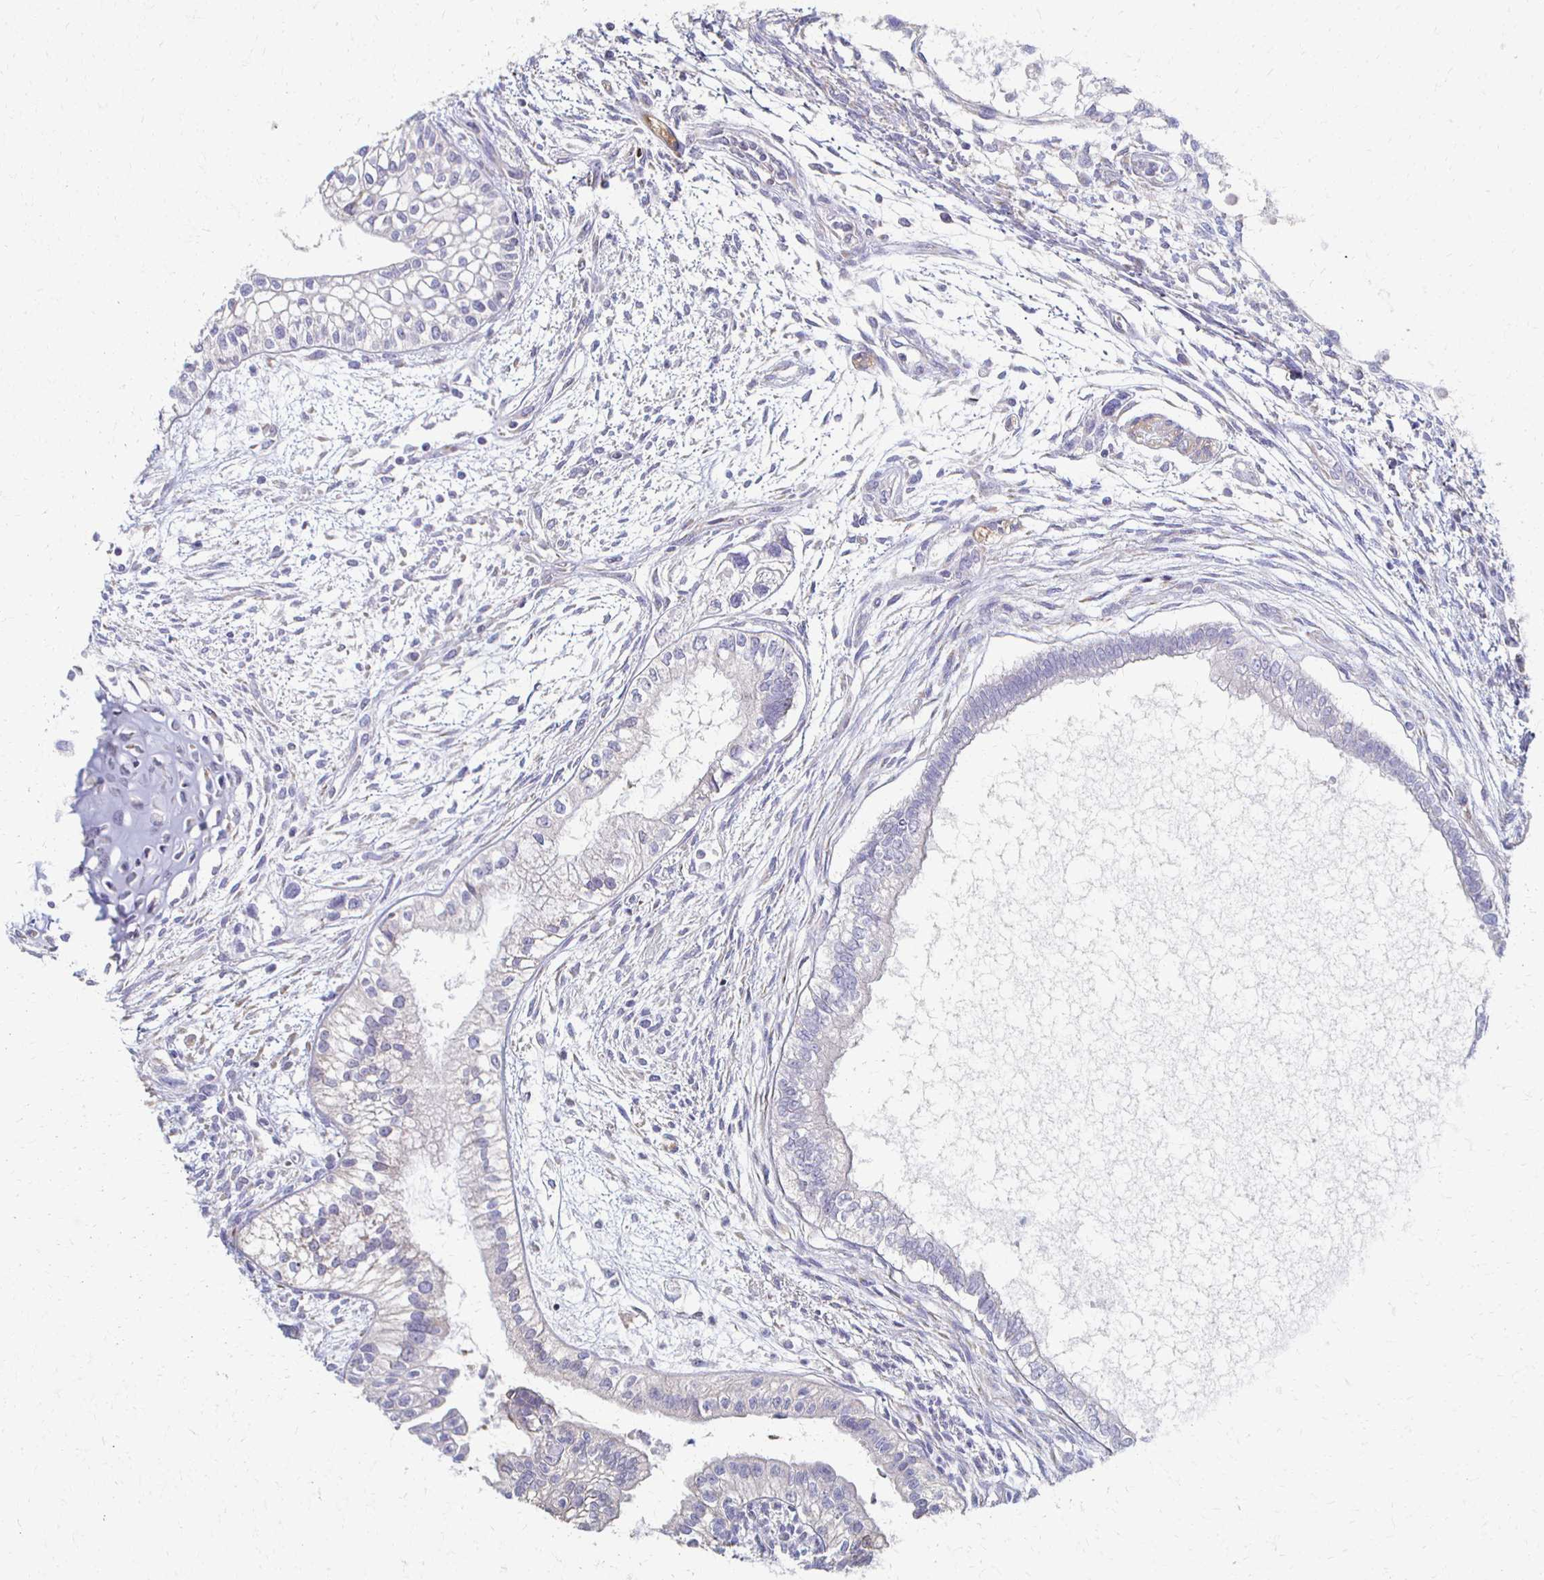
{"staining": {"intensity": "negative", "quantity": "none", "location": "none"}, "tissue": "testis cancer", "cell_type": "Tumor cells", "image_type": "cancer", "snomed": [{"axis": "morphology", "description": "Carcinoma, Embryonal, NOS"}, {"axis": "topography", "description": "Testis"}], "caption": "DAB immunohistochemical staining of testis cancer (embryonal carcinoma) exhibits no significant staining in tumor cells. (Immunohistochemistry (ihc), brightfield microscopy, high magnification).", "gene": "ATP1A3", "patient": {"sex": "male", "age": 37}}